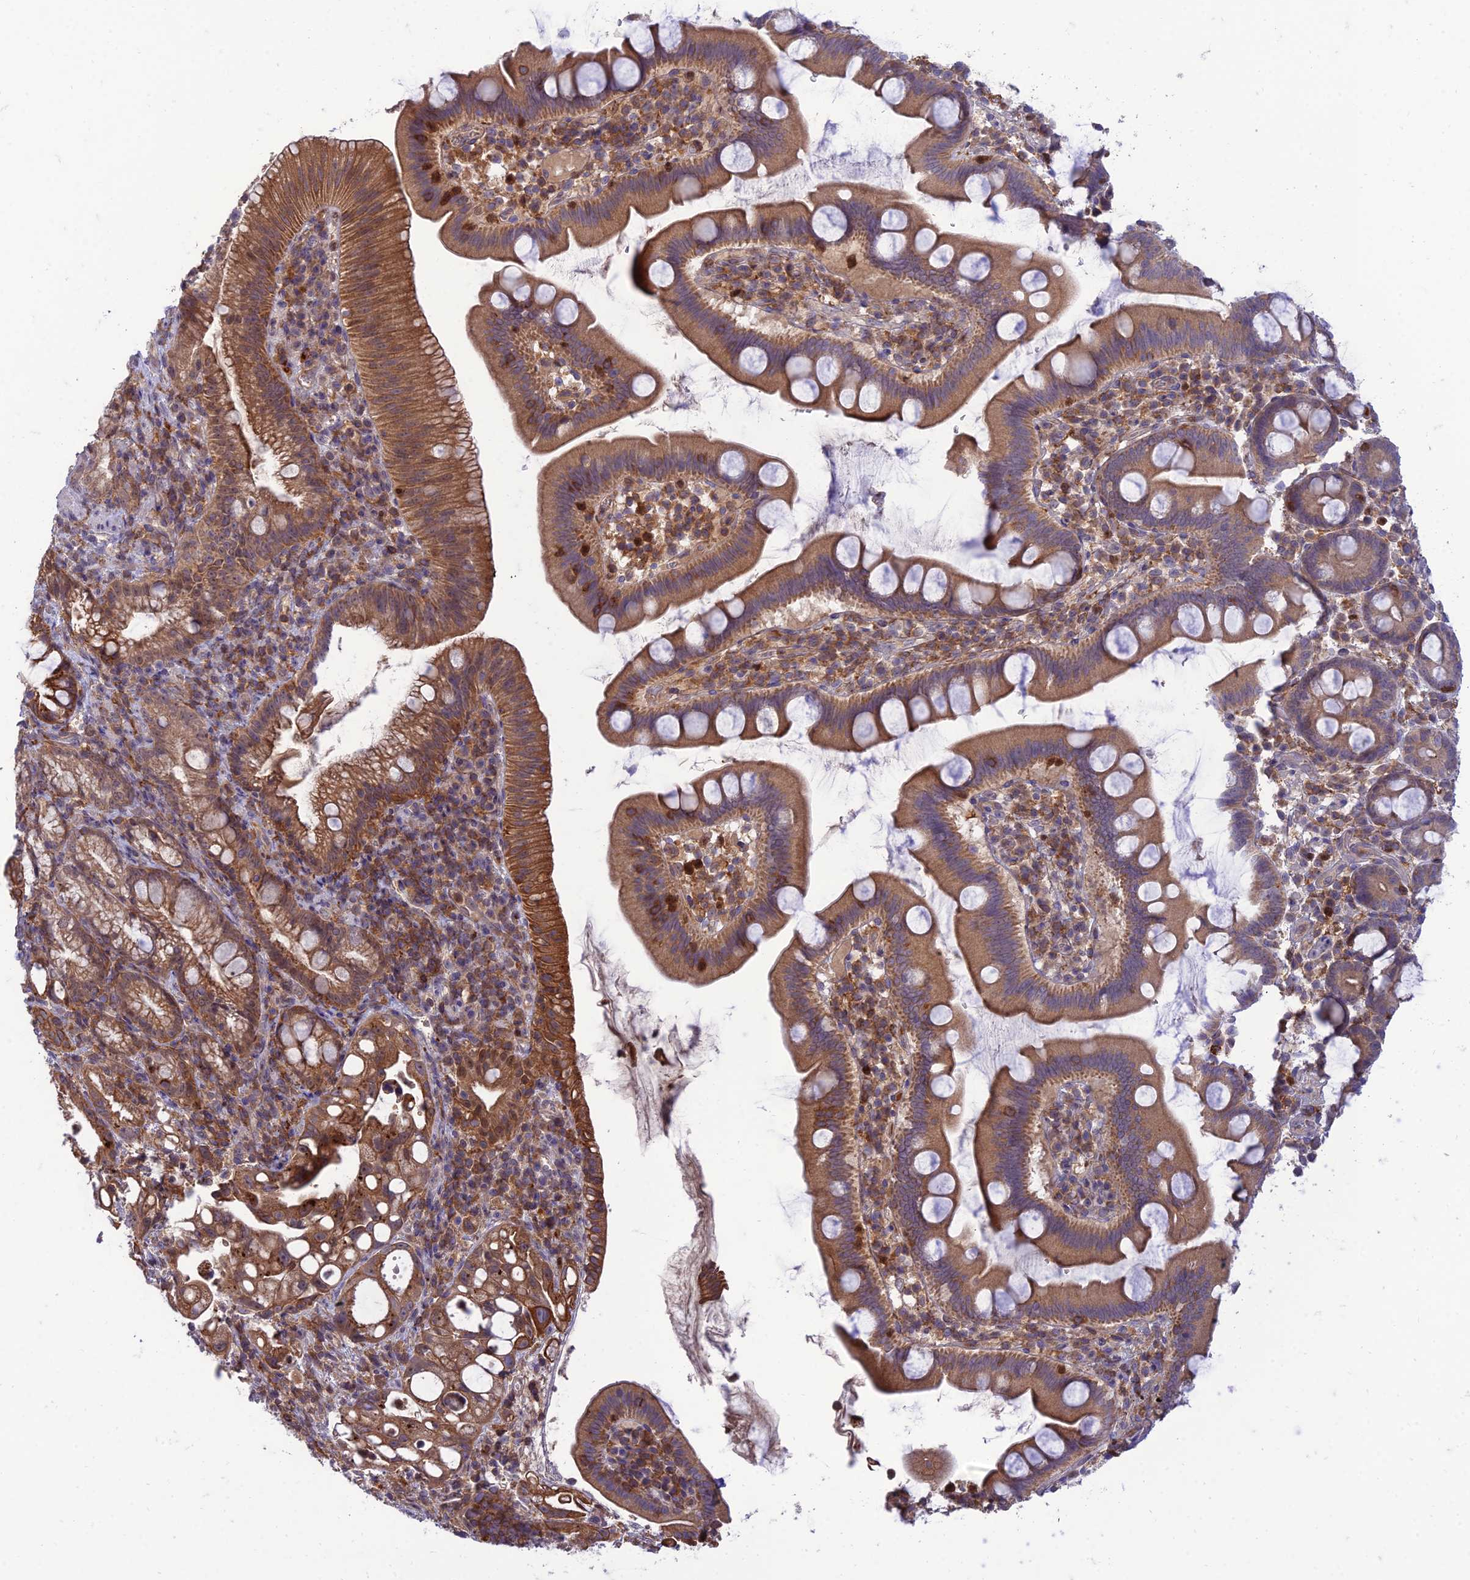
{"staining": {"intensity": "strong", "quantity": ">75%", "location": "cytoplasmic/membranous"}, "tissue": "pancreatic cancer", "cell_type": "Tumor cells", "image_type": "cancer", "snomed": [{"axis": "morphology", "description": "Adenocarcinoma, NOS"}, {"axis": "topography", "description": "Pancreas"}], "caption": "IHC image of neoplastic tissue: pancreatic adenocarcinoma stained using IHC shows high levels of strong protein expression localized specifically in the cytoplasmic/membranous of tumor cells, appearing as a cytoplasmic/membranous brown color.", "gene": "IRAK3", "patient": {"sex": "male", "age": 68}}